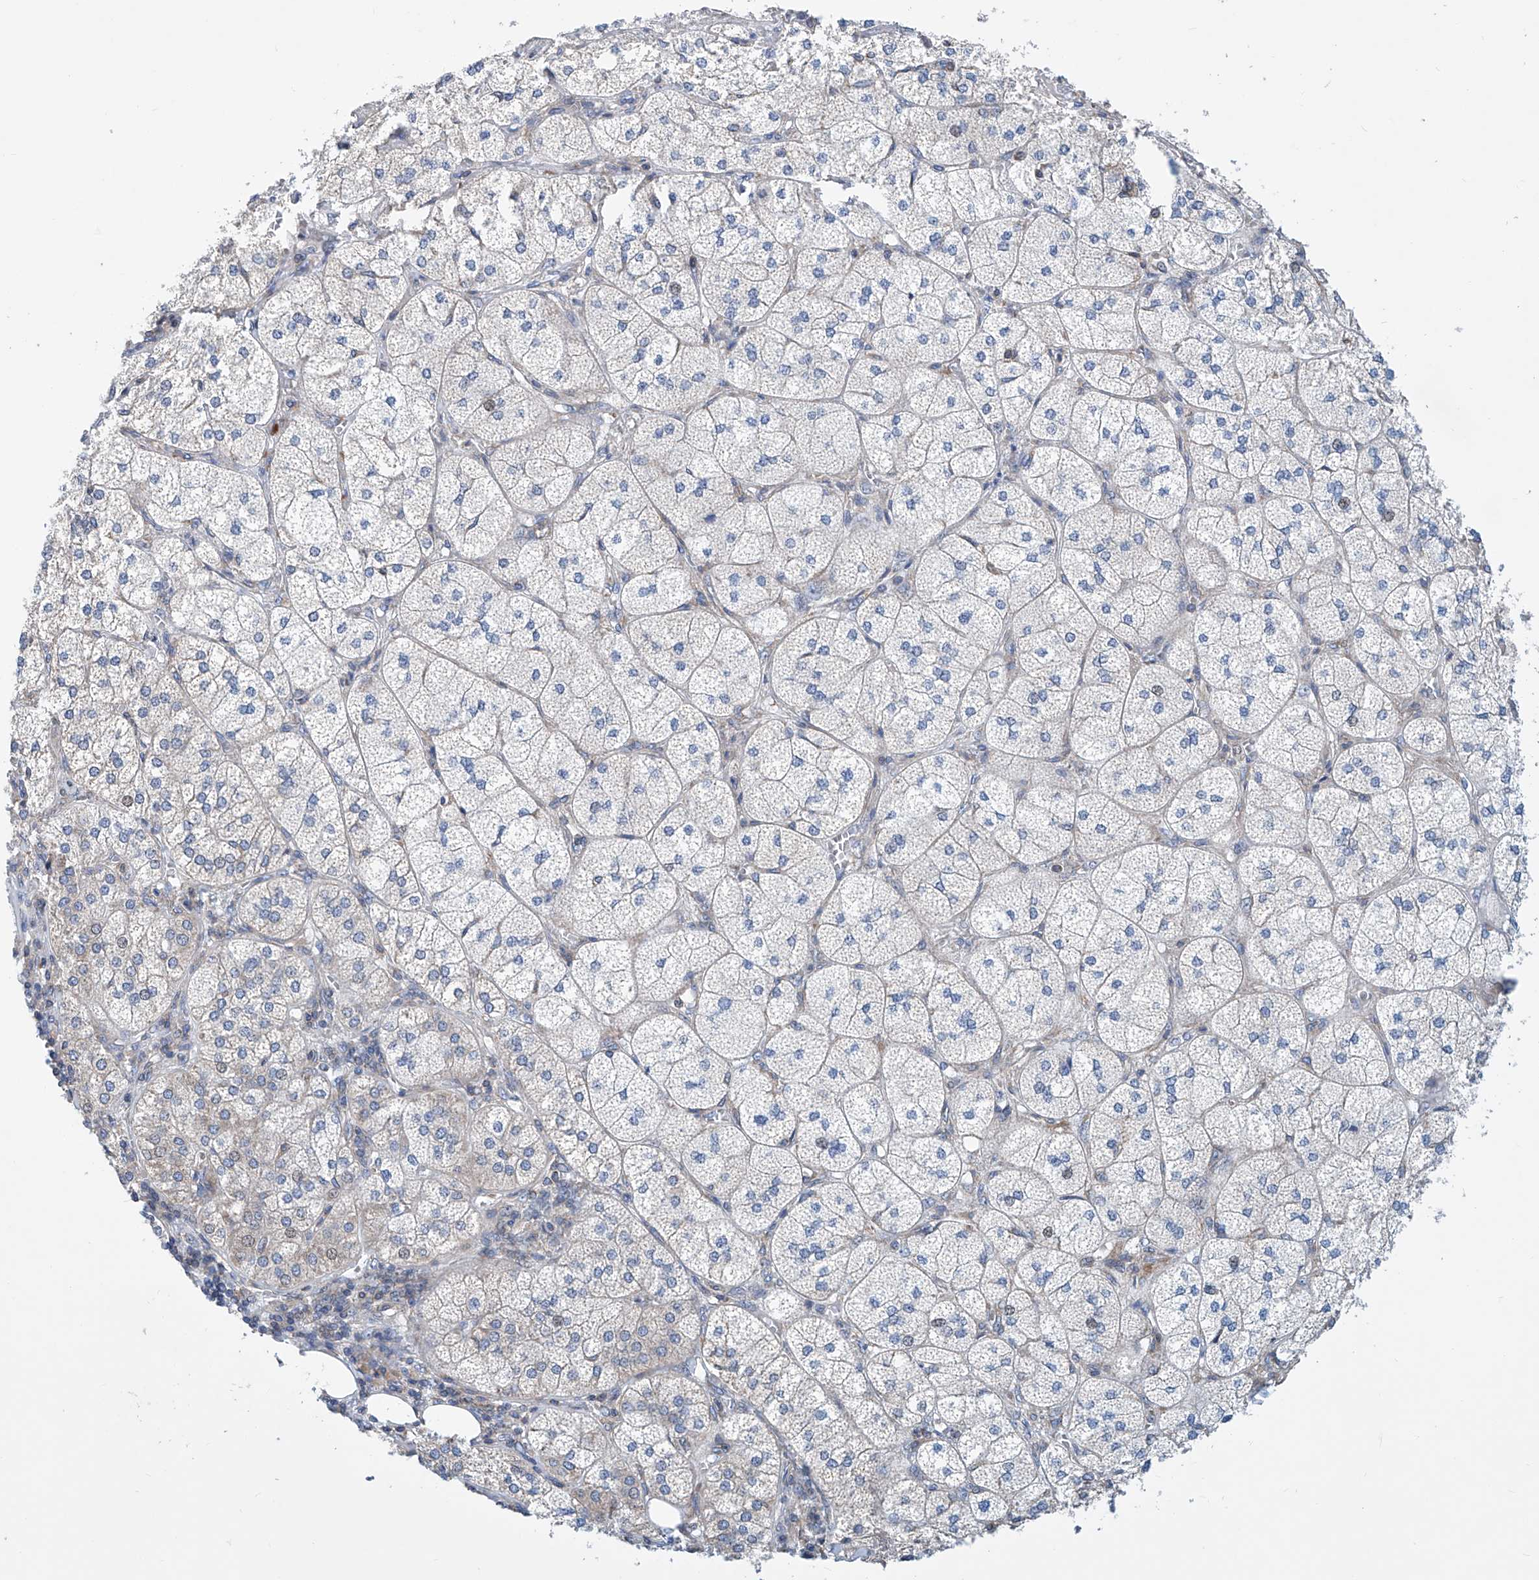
{"staining": {"intensity": "moderate", "quantity": "<25%", "location": "cytoplasmic/membranous"}, "tissue": "adrenal gland", "cell_type": "Glandular cells", "image_type": "normal", "snomed": [{"axis": "morphology", "description": "Normal tissue, NOS"}, {"axis": "topography", "description": "Adrenal gland"}], "caption": "A micrograph of adrenal gland stained for a protein demonstrates moderate cytoplasmic/membranous brown staining in glandular cells. (IHC, brightfield microscopy, high magnification).", "gene": "MAD2L1", "patient": {"sex": "female", "age": 61}}